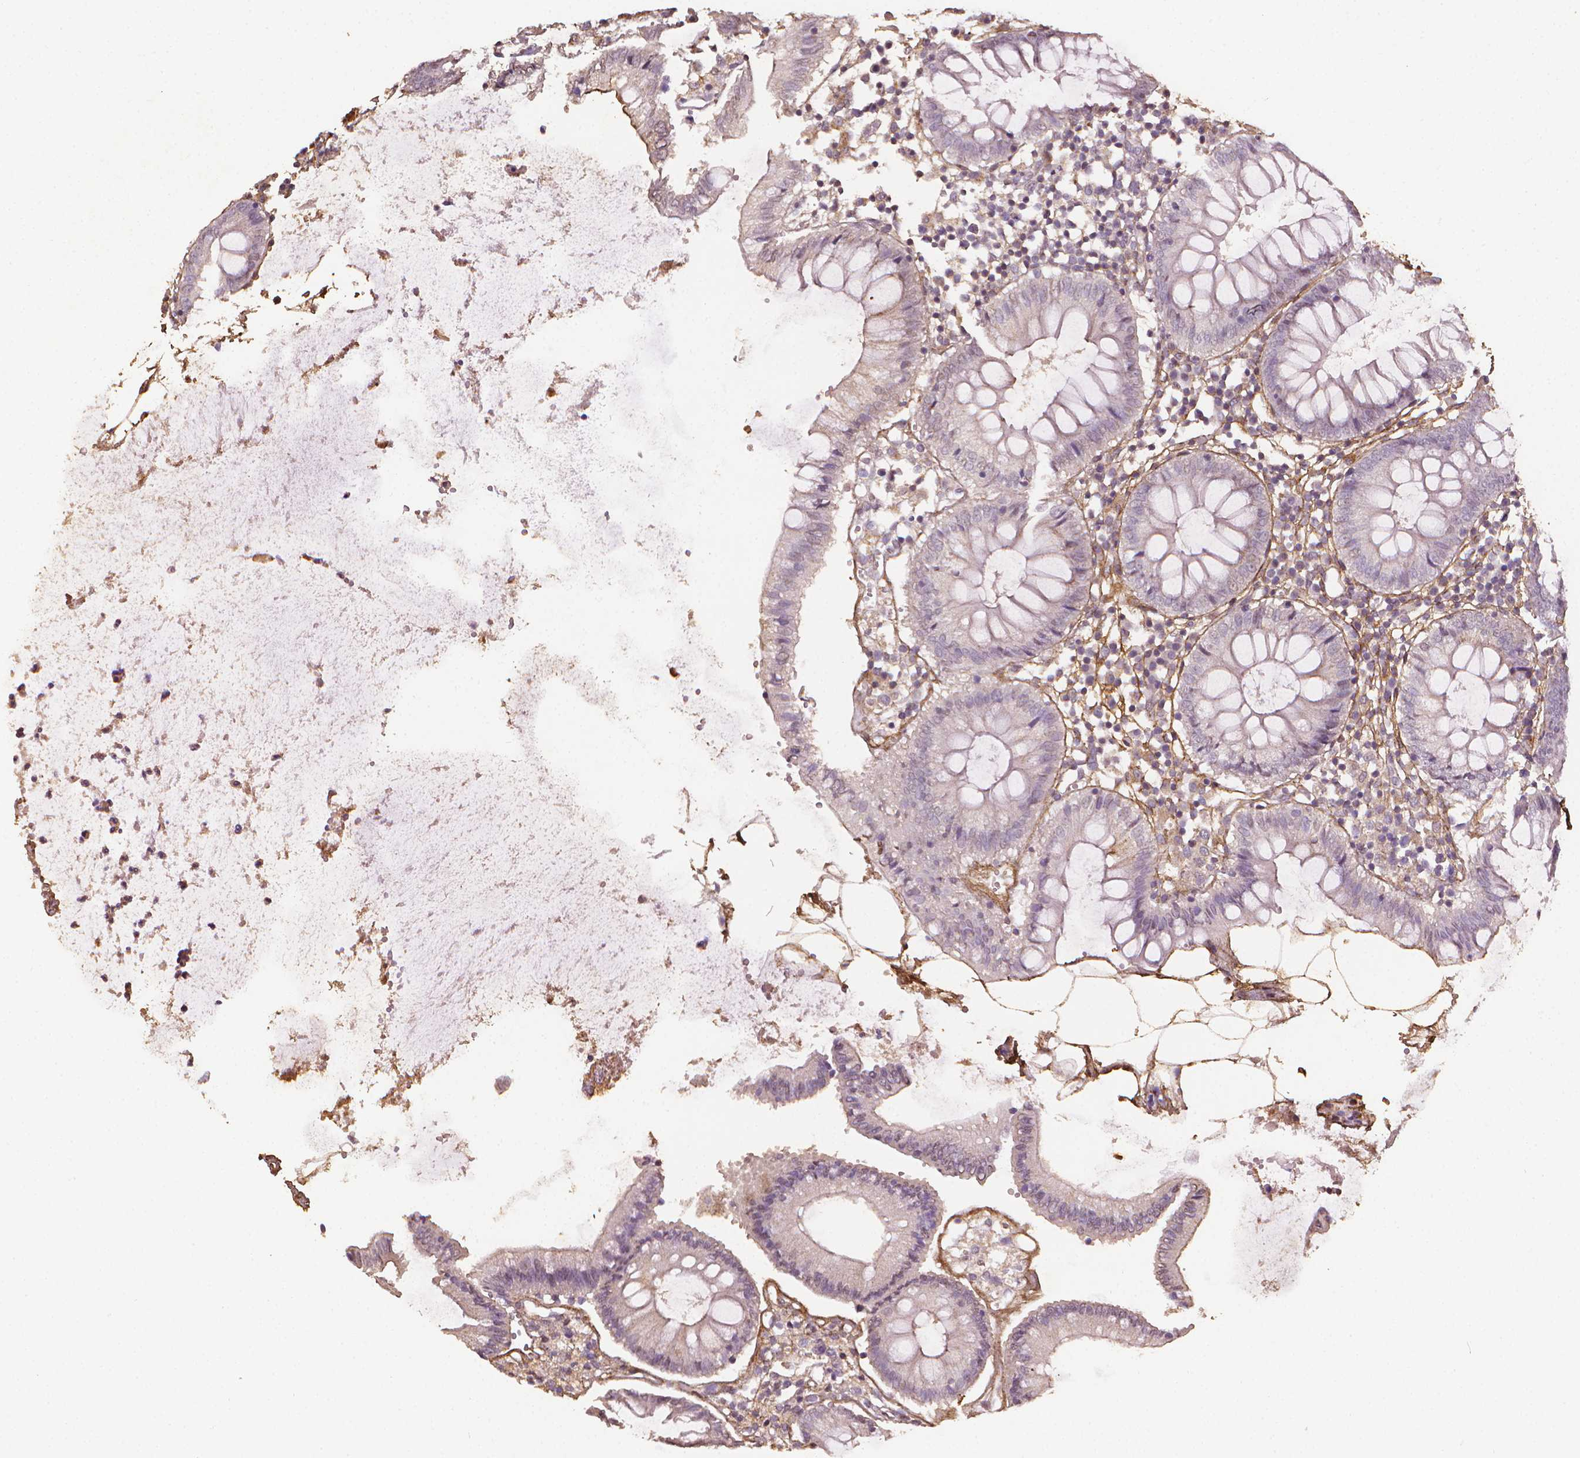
{"staining": {"intensity": "negative", "quantity": "none", "location": "none"}, "tissue": "colon", "cell_type": "Endothelial cells", "image_type": "normal", "snomed": [{"axis": "morphology", "description": "Normal tissue, NOS"}, {"axis": "morphology", "description": "Adenocarcinoma, NOS"}, {"axis": "topography", "description": "Colon"}], "caption": "A histopathology image of colon stained for a protein exhibits no brown staining in endothelial cells. The staining was performed using DAB to visualize the protein expression in brown, while the nuclei were stained in blue with hematoxylin (Magnification: 20x).", "gene": "DCN", "patient": {"sex": "male", "age": 83}}